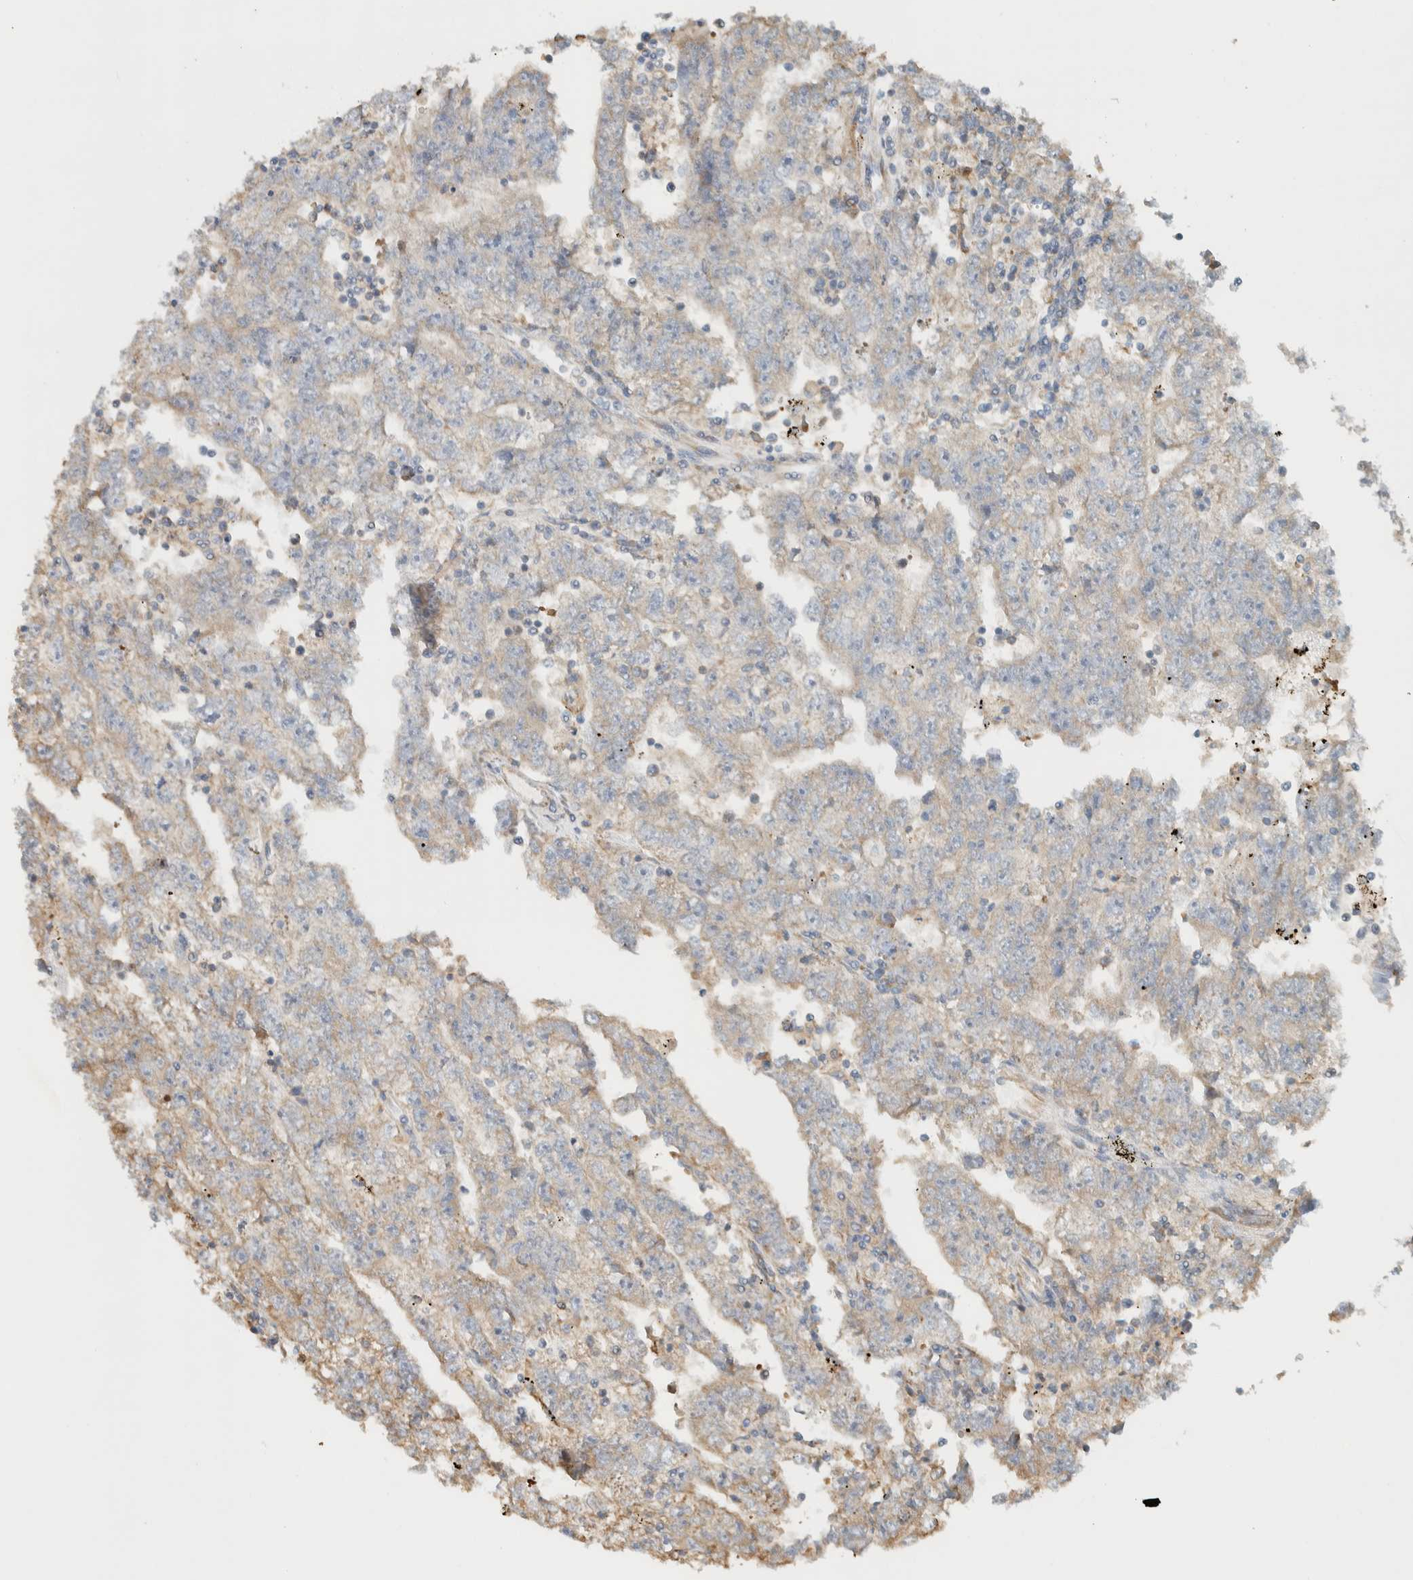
{"staining": {"intensity": "weak", "quantity": "<25%", "location": "cytoplasmic/membranous"}, "tissue": "testis cancer", "cell_type": "Tumor cells", "image_type": "cancer", "snomed": [{"axis": "morphology", "description": "Carcinoma, Embryonal, NOS"}, {"axis": "topography", "description": "Testis"}], "caption": "This is an immunohistochemistry (IHC) histopathology image of testis cancer. There is no staining in tumor cells.", "gene": "RAB11FIP1", "patient": {"sex": "male", "age": 25}}